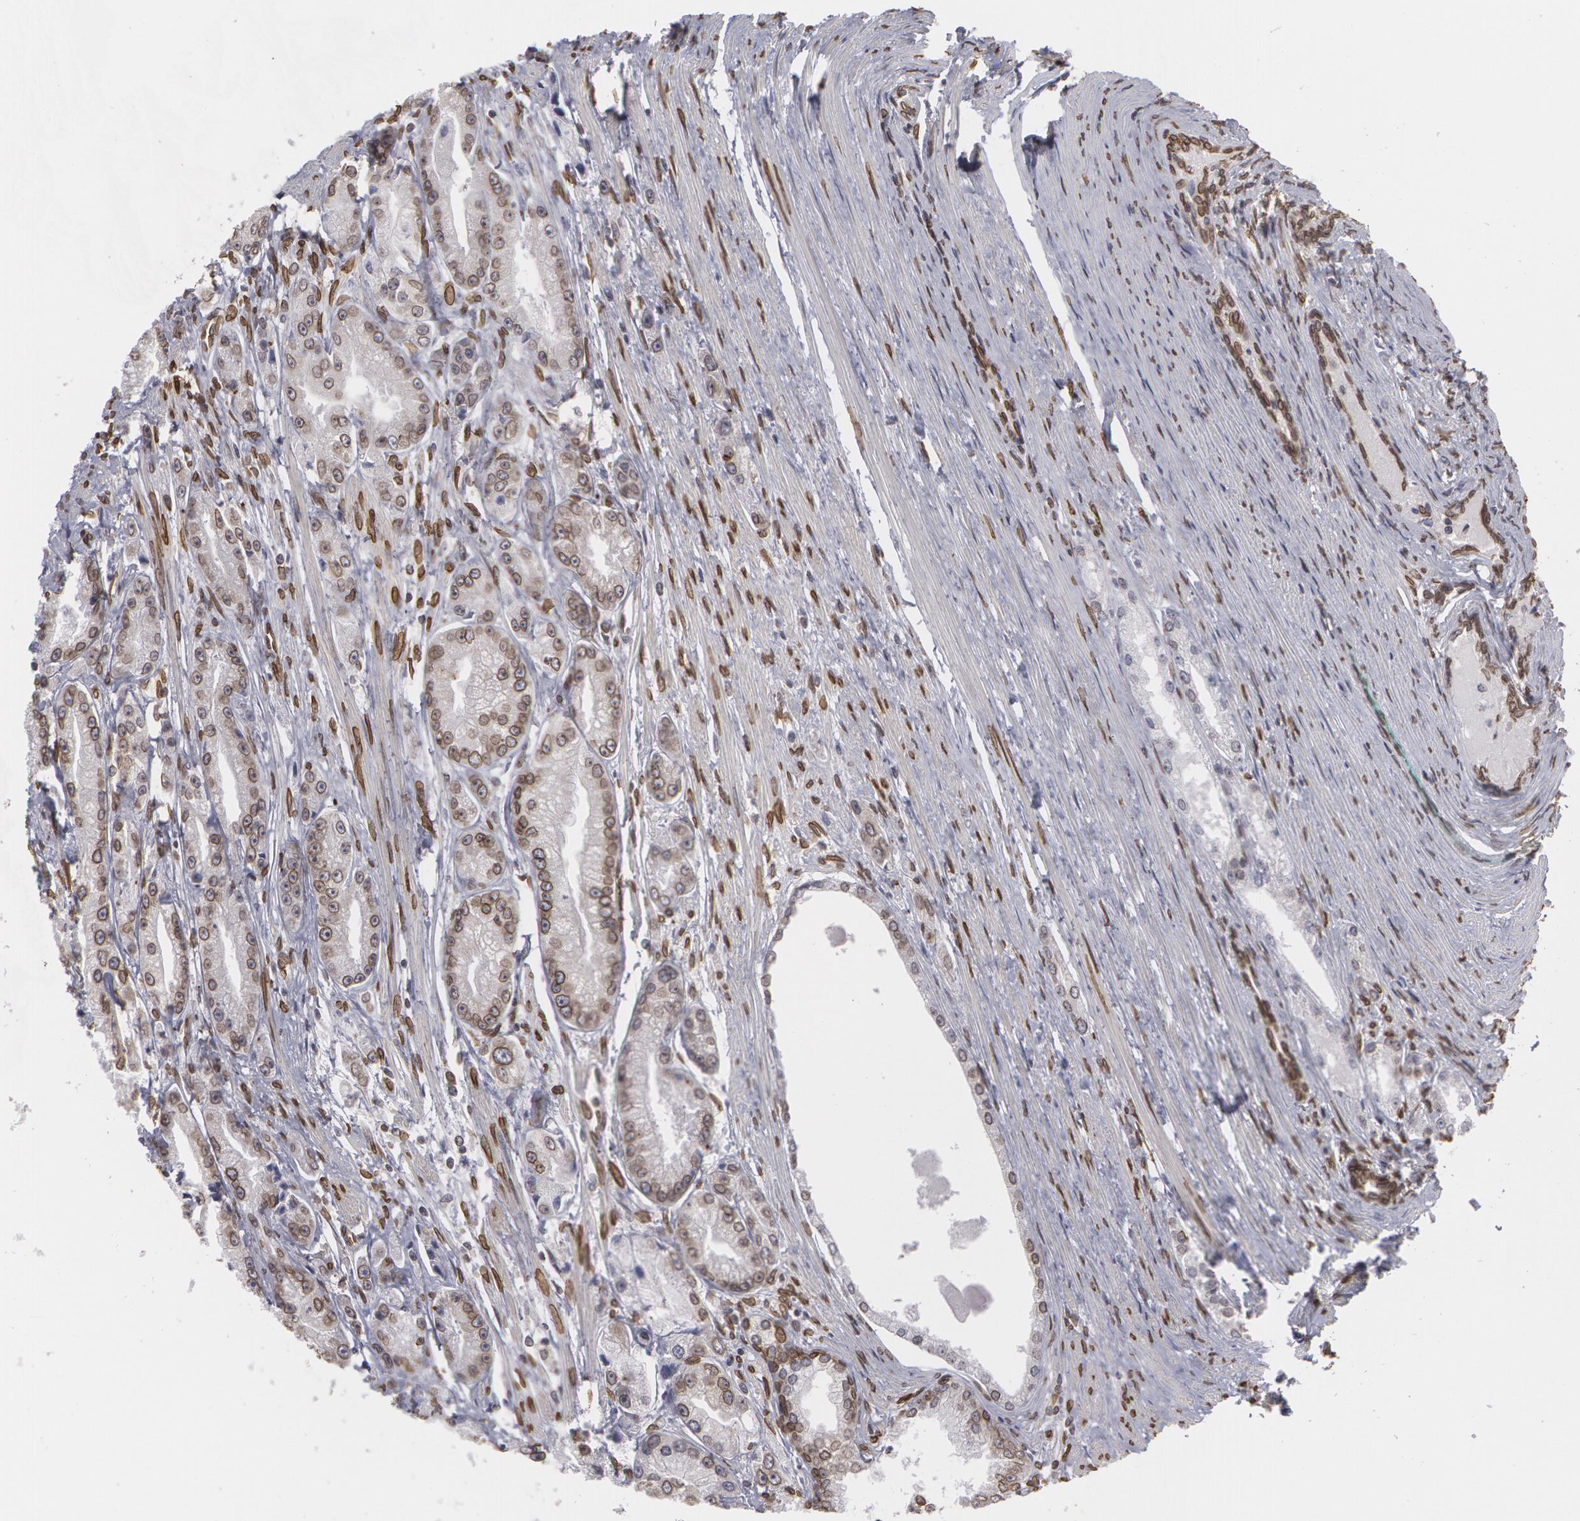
{"staining": {"intensity": "moderate", "quantity": ">75%", "location": "nuclear"}, "tissue": "prostate cancer", "cell_type": "Tumor cells", "image_type": "cancer", "snomed": [{"axis": "morphology", "description": "Adenocarcinoma, Medium grade"}, {"axis": "topography", "description": "Prostate"}], "caption": "Prostate cancer was stained to show a protein in brown. There is medium levels of moderate nuclear positivity in approximately >75% of tumor cells.", "gene": "EMD", "patient": {"sex": "male", "age": 72}}